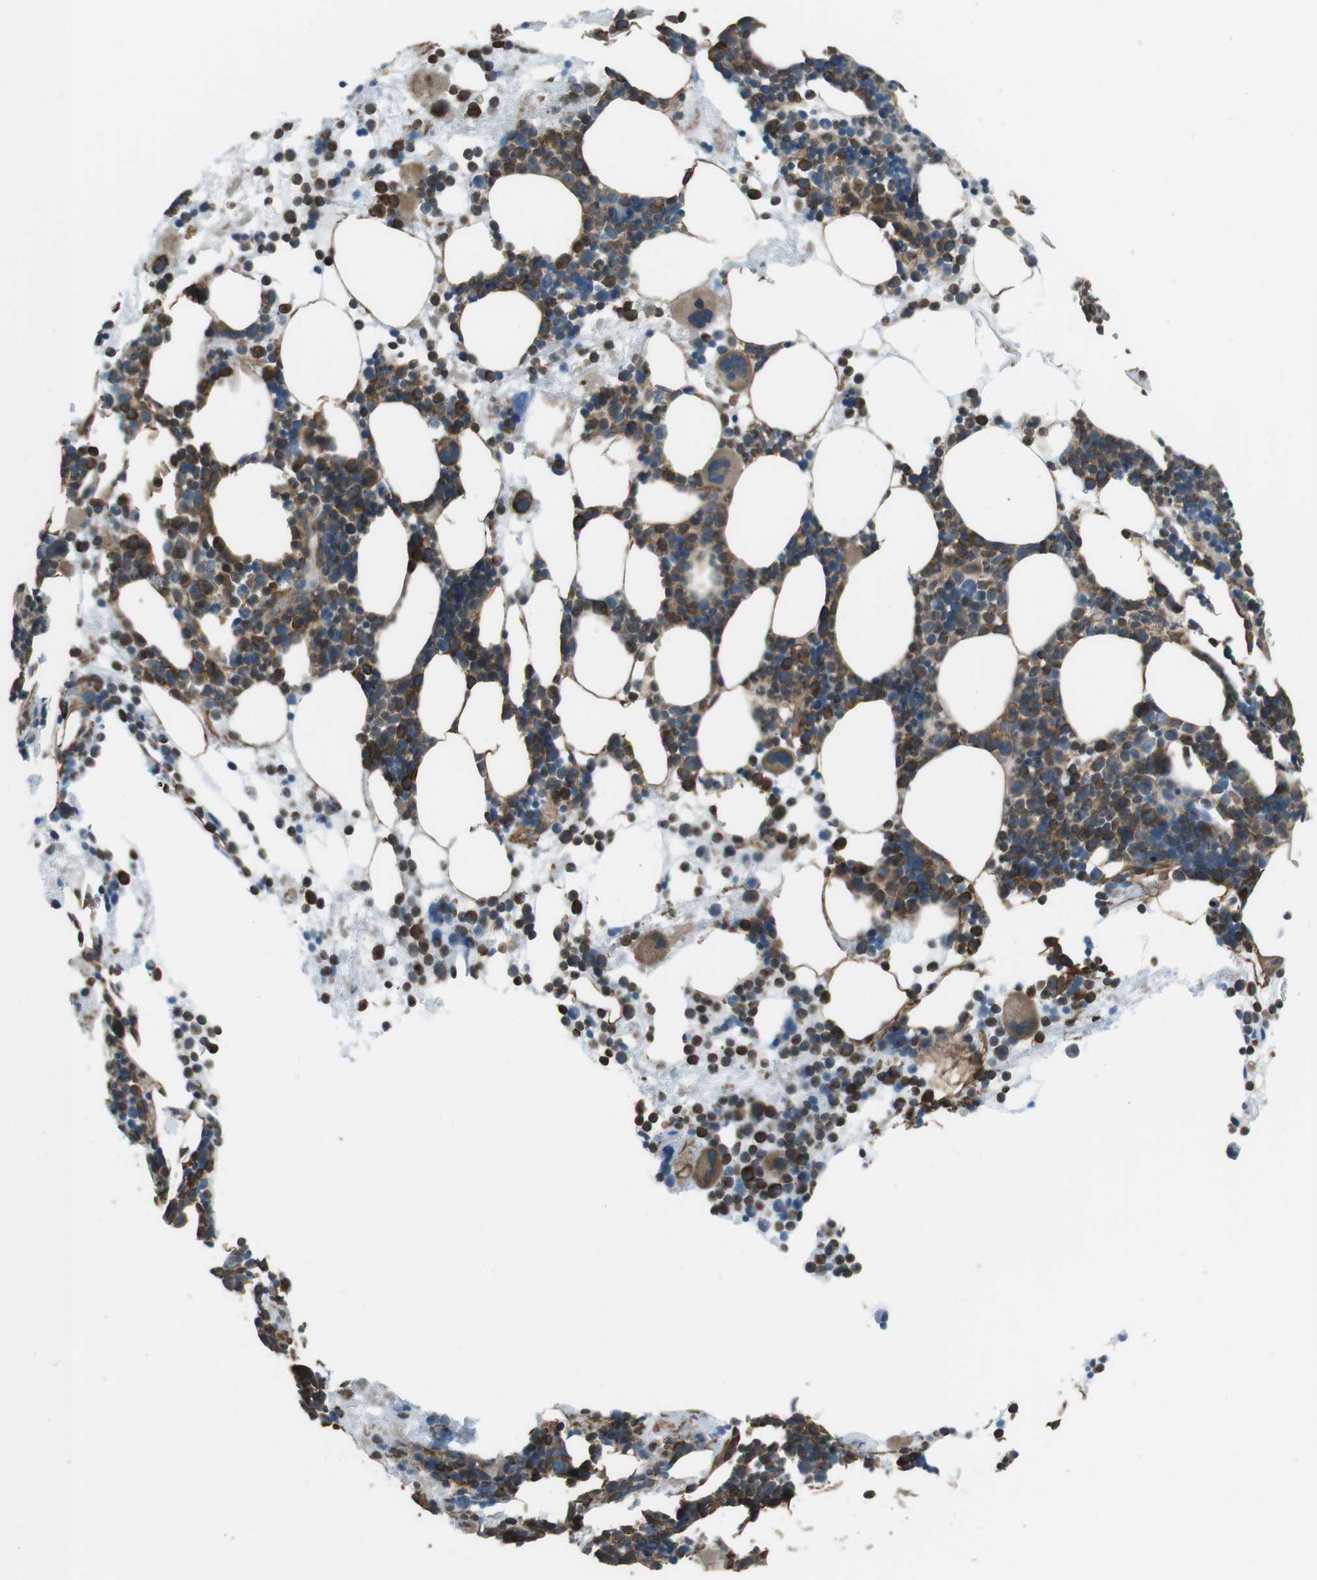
{"staining": {"intensity": "moderate", "quantity": ">75%", "location": "cytoplasmic/membranous"}, "tissue": "bone marrow", "cell_type": "Hematopoietic cells", "image_type": "normal", "snomed": [{"axis": "morphology", "description": "Normal tissue, NOS"}, {"axis": "morphology", "description": "Inflammation, NOS"}, {"axis": "topography", "description": "Bone marrow"}], "caption": "IHC (DAB (3,3'-diaminobenzidine)) staining of benign bone marrow reveals moderate cytoplasmic/membranous protein expression in about >75% of hematopoietic cells.", "gene": "PA2G4", "patient": {"sex": "female", "age": 76}}